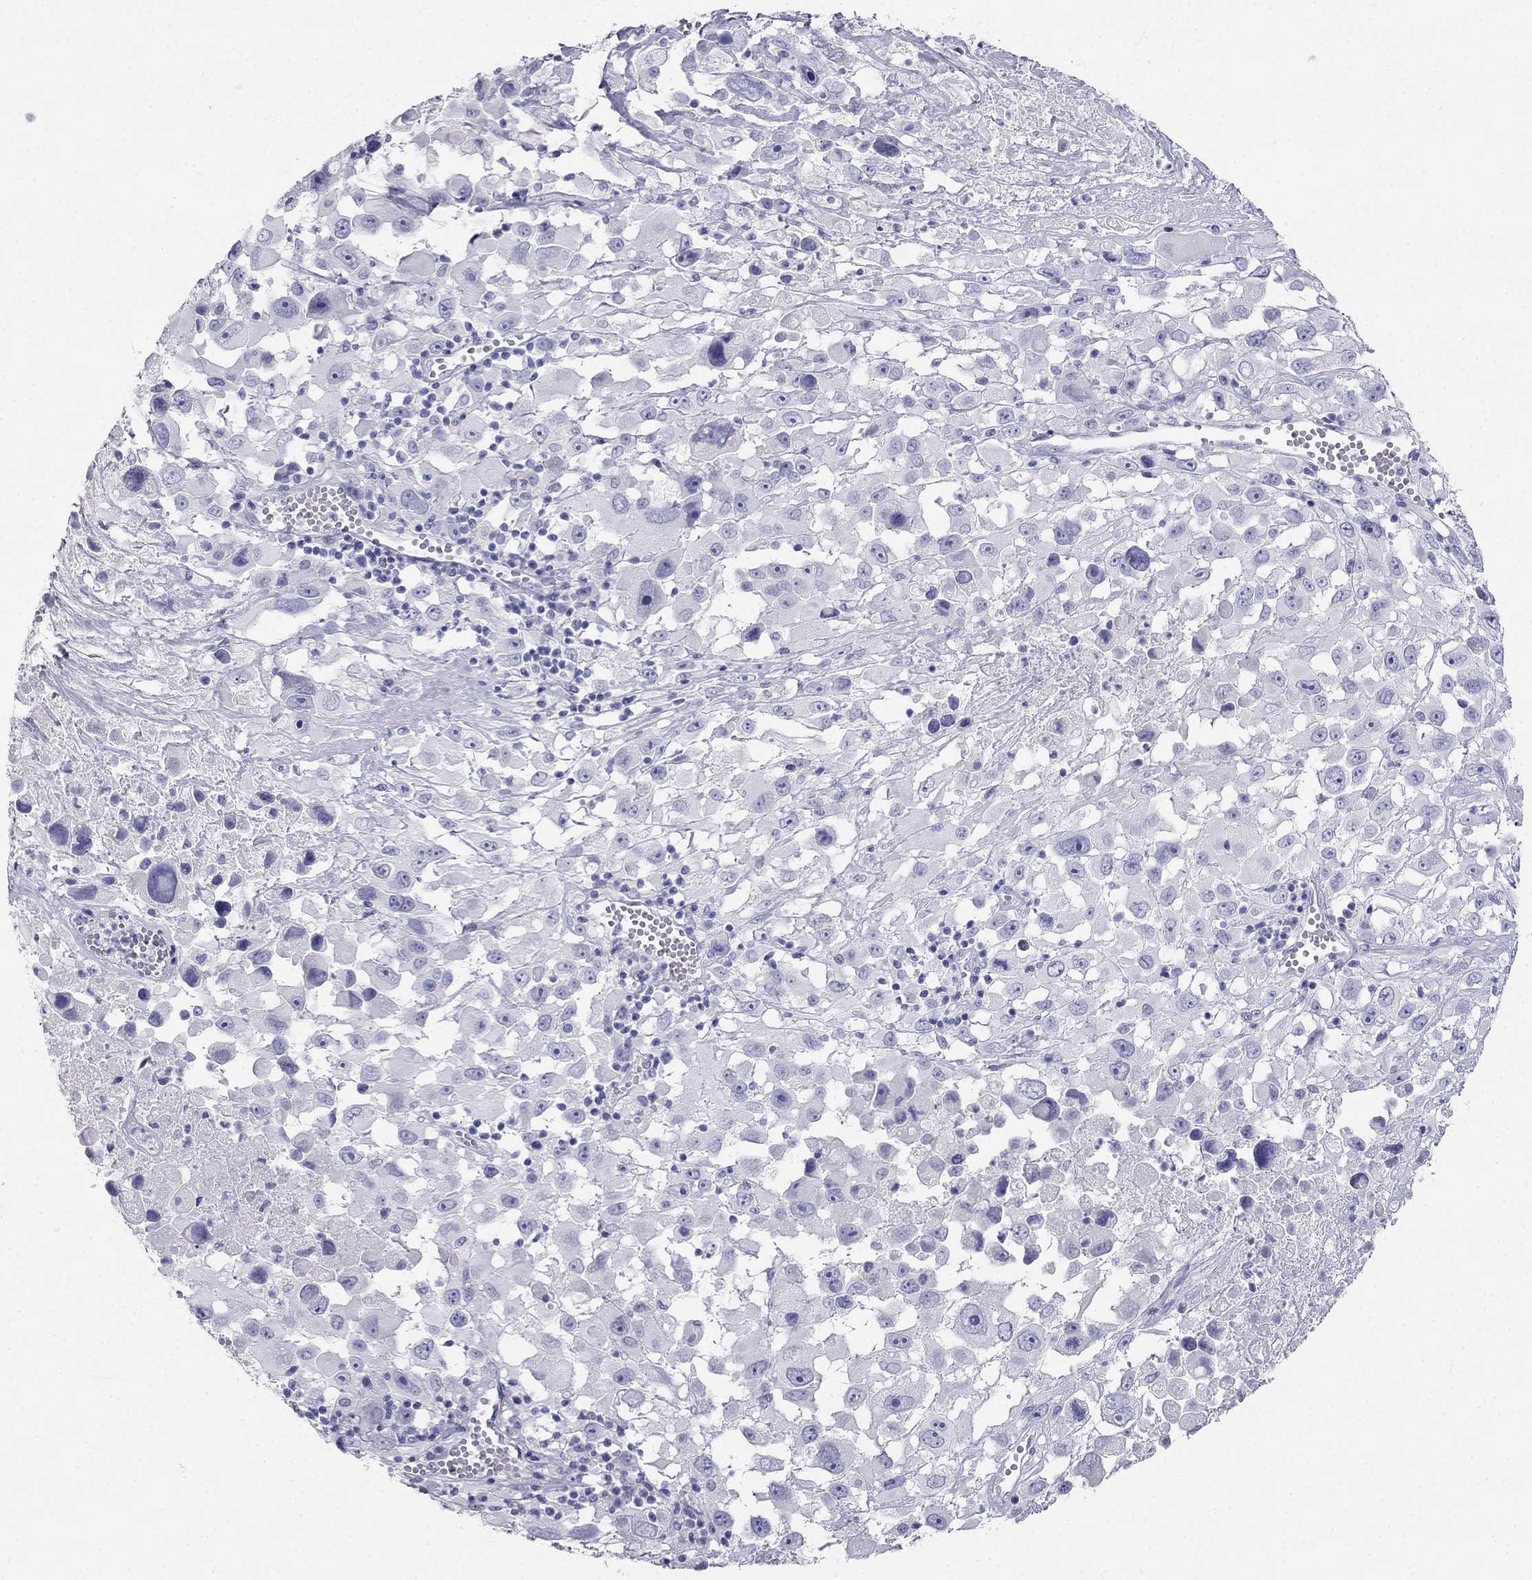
{"staining": {"intensity": "negative", "quantity": "none", "location": "none"}, "tissue": "melanoma", "cell_type": "Tumor cells", "image_type": "cancer", "snomed": [{"axis": "morphology", "description": "Malignant melanoma, Metastatic site"}, {"axis": "topography", "description": "Soft tissue"}], "caption": "There is no significant expression in tumor cells of malignant melanoma (metastatic site). Nuclei are stained in blue.", "gene": "RFLNA", "patient": {"sex": "male", "age": 50}}